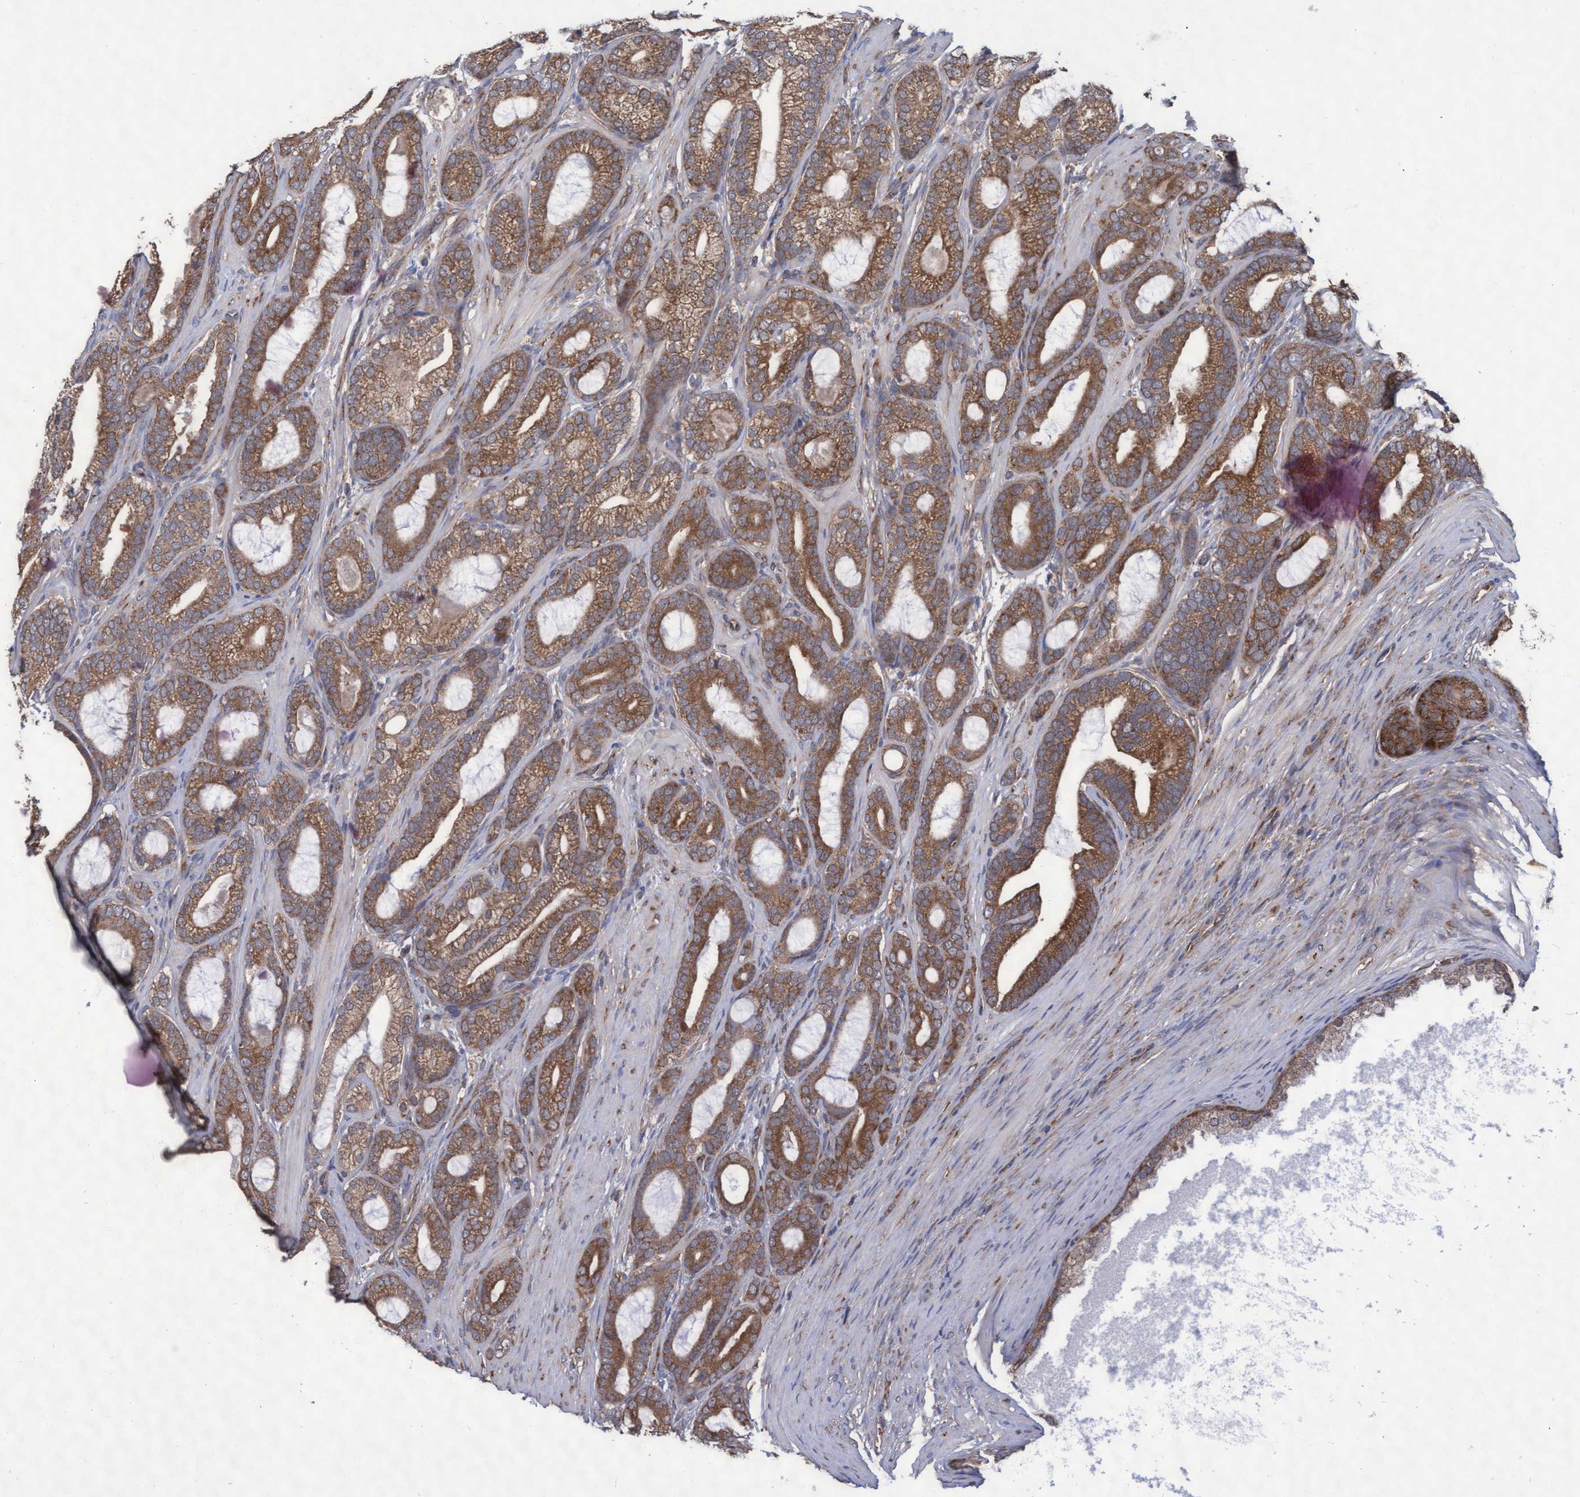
{"staining": {"intensity": "moderate", "quantity": ">75%", "location": "cytoplasmic/membranous"}, "tissue": "prostate cancer", "cell_type": "Tumor cells", "image_type": "cancer", "snomed": [{"axis": "morphology", "description": "Adenocarcinoma, High grade"}, {"axis": "topography", "description": "Prostate"}], "caption": "Immunohistochemical staining of prostate cancer (high-grade adenocarcinoma) exhibits moderate cytoplasmic/membranous protein positivity in approximately >75% of tumor cells.", "gene": "ABCF2", "patient": {"sex": "male", "age": 60}}